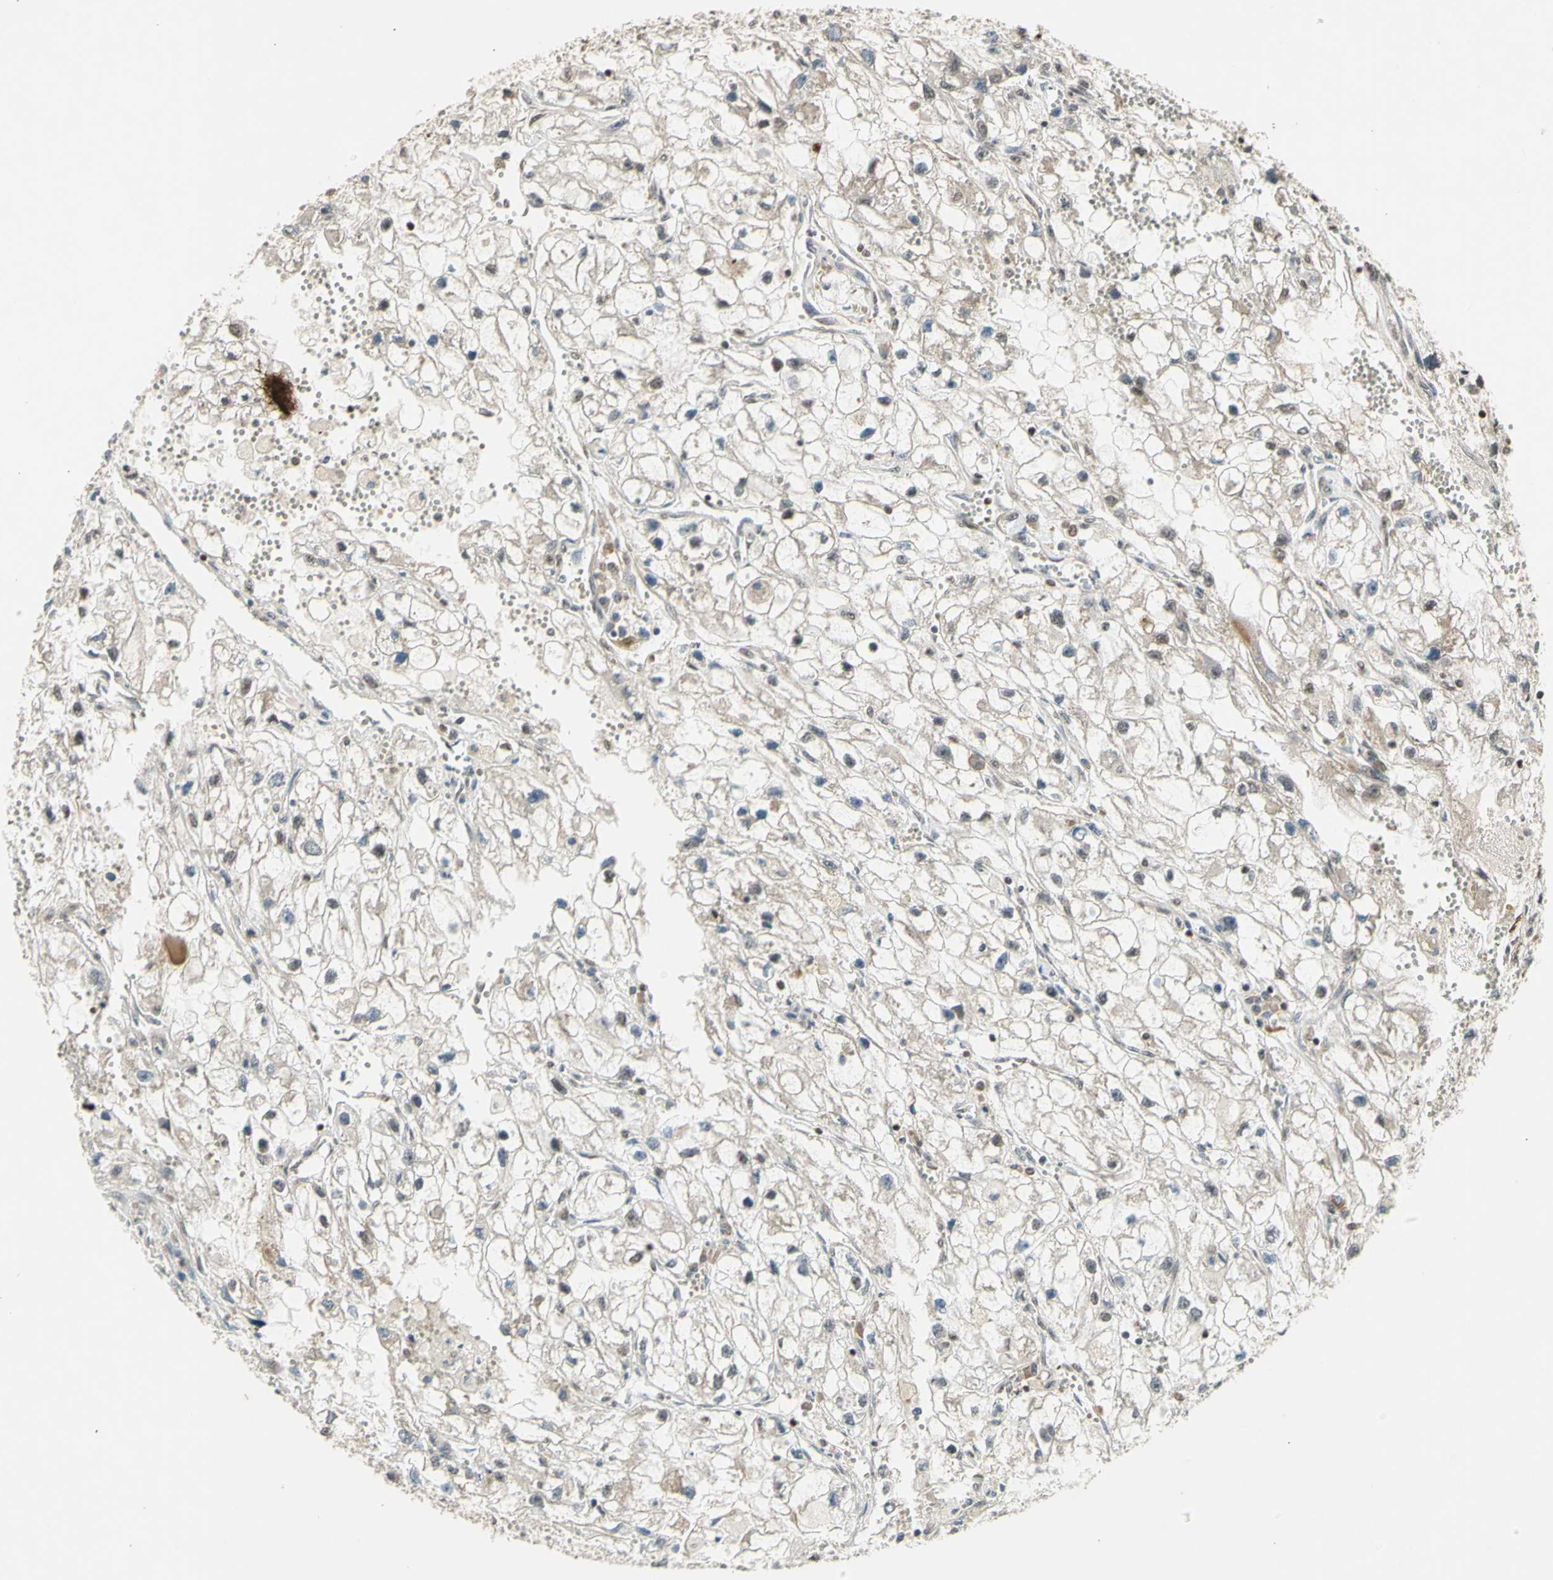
{"staining": {"intensity": "weak", "quantity": "<25%", "location": "cytoplasmic/membranous,nuclear"}, "tissue": "renal cancer", "cell_type": "Tumor cells", "image_type": "cancer", "snomed": [{"axis": "morphology", "description": "Adenocarcinoma, NOS"}, {"axis": "topography", "description": "Kidney"}], "caption": "A micrograph of renal adenocarcinoma stained for a protein demonstrates no brown staining in tumor cells.", "gene": "EFNB2", "patient": {"sex": "female", "age": 70}}